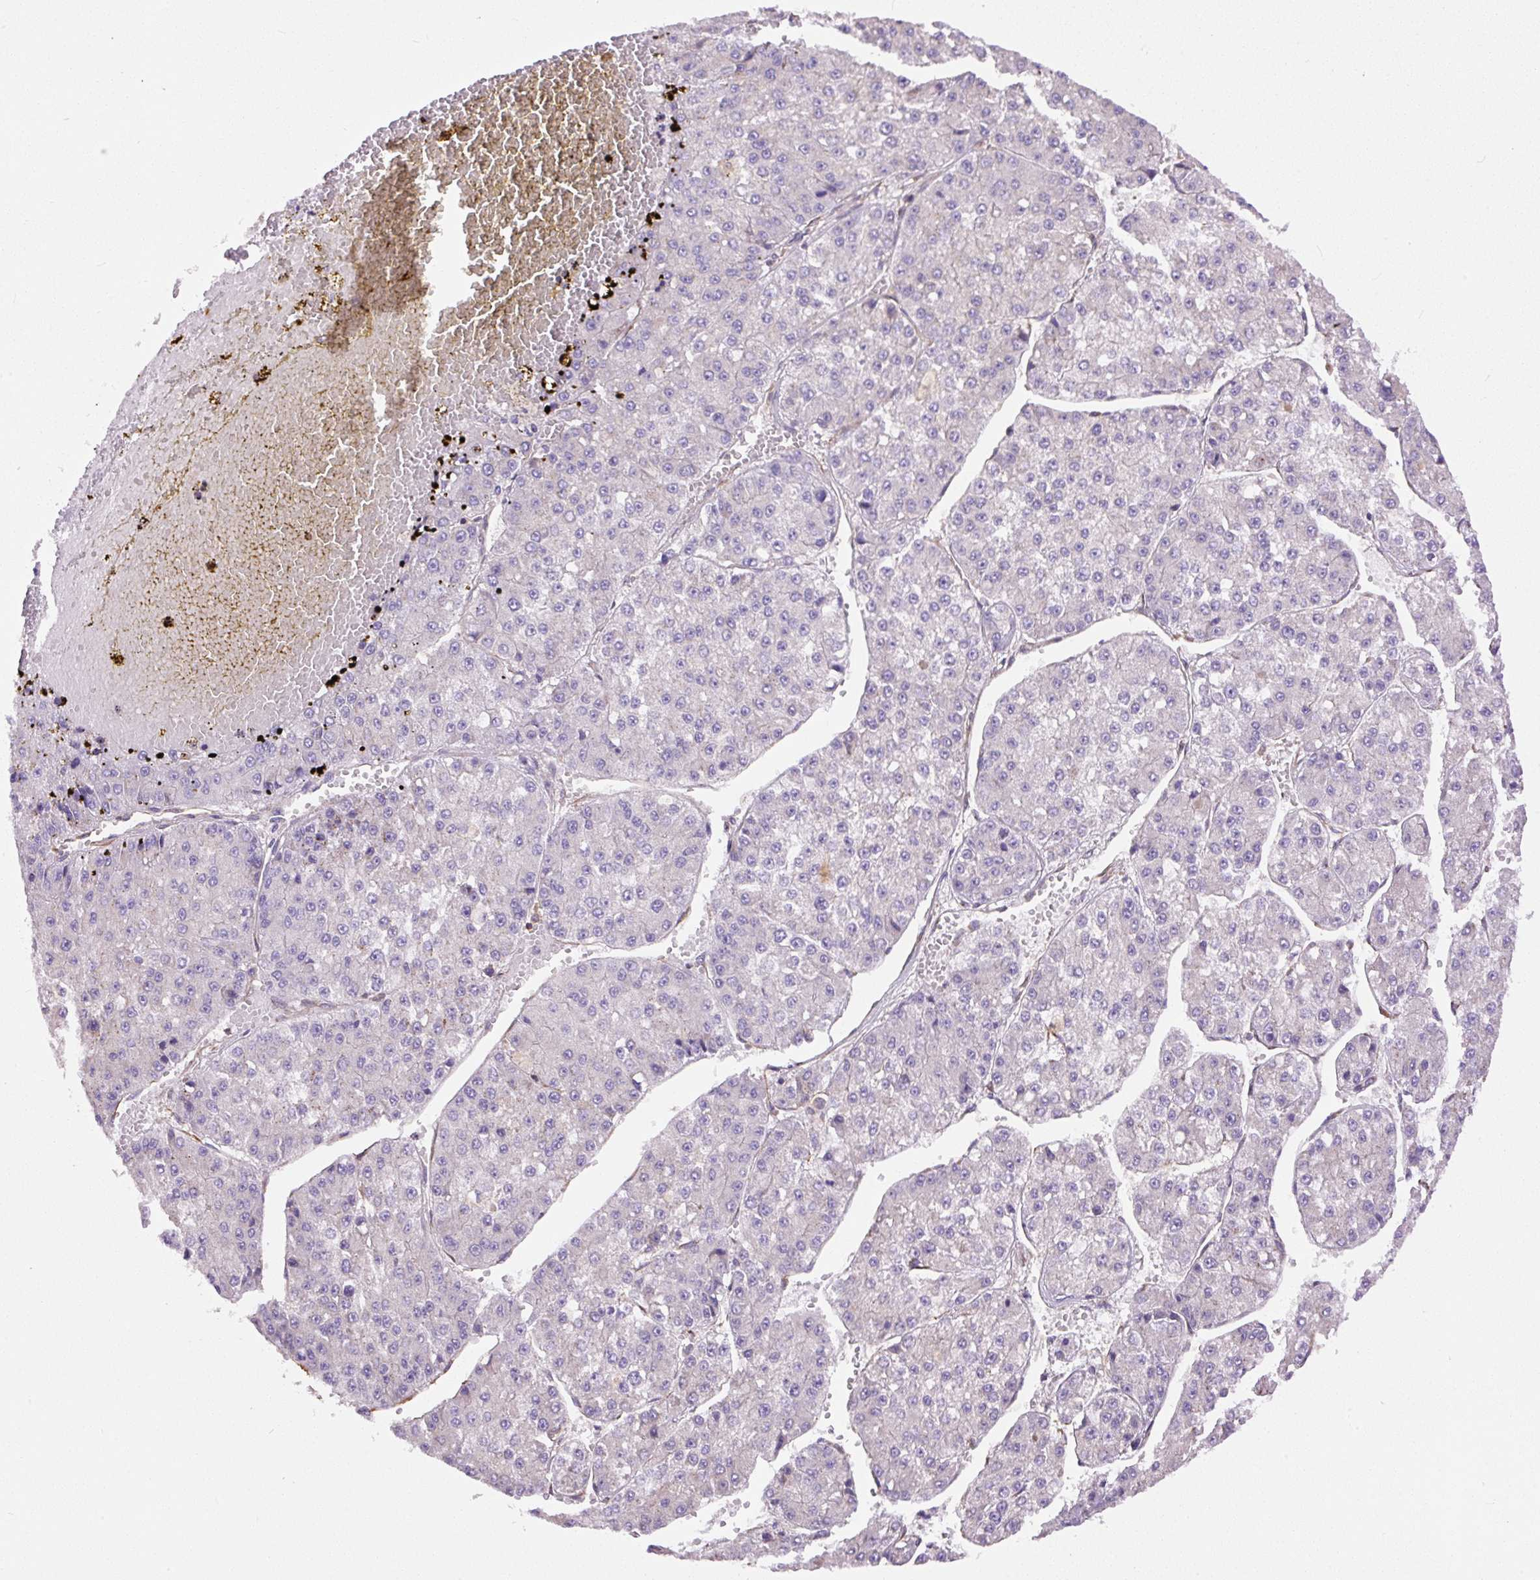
{"staining": {"intensity": "negative", "quantity": "none", "location": "none"}, "tissue": "liver cancer", "cell_type": "Tumor cells", "image_type": "cancer", "snomed": [{"axis": "morphology", "description": "Carcinoma, Hepatocellular, NOS"}, {"axis": "topography", "description": "Liver"}], "caption": "The micrograph reveals no staining of tumor cells in hepatocellular carcinoma (liver).", "gene": "PPME1", "patient": {"sex": "female", "age": 73}}